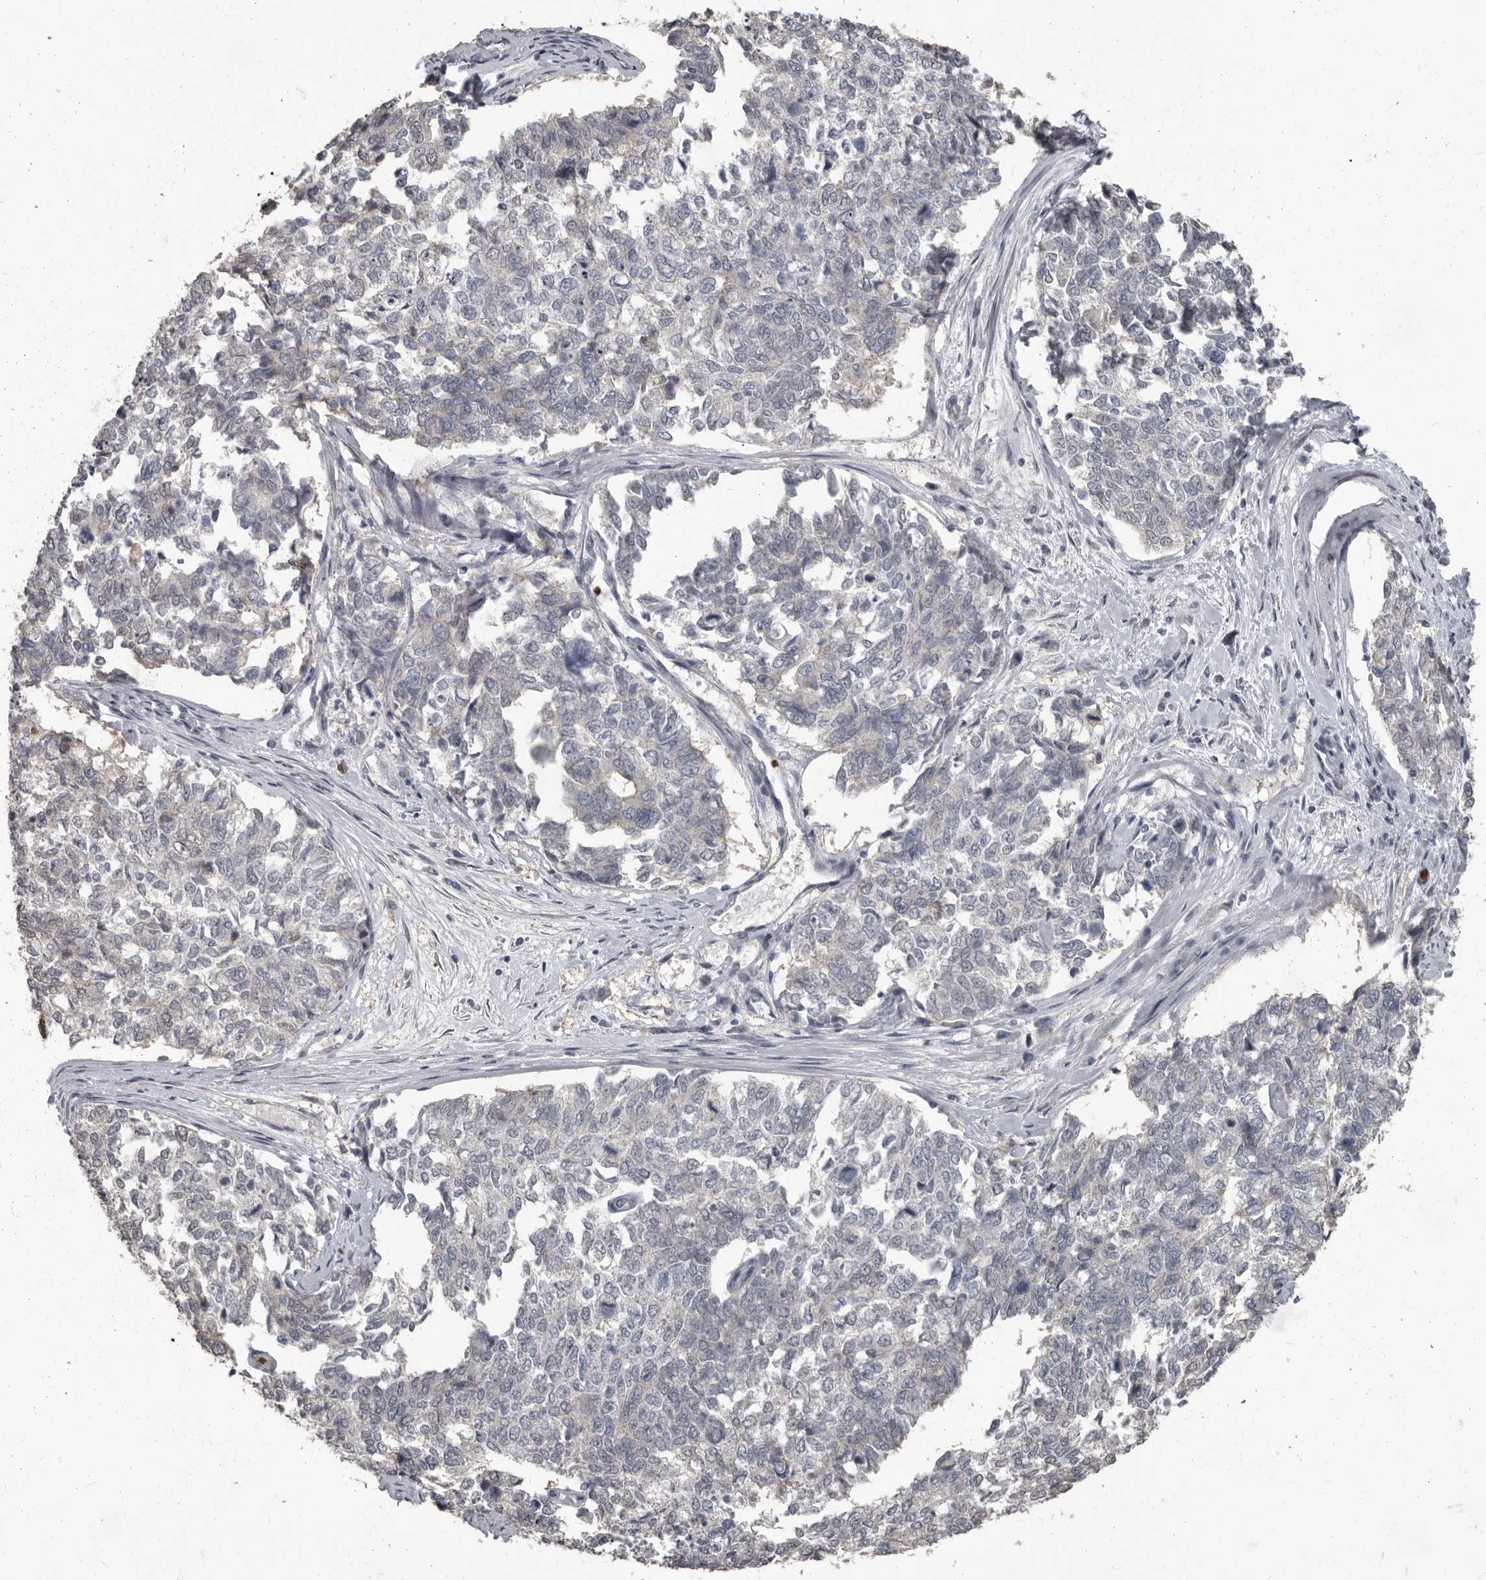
{"staining": {"intensity": "negative", "quantity": "none", "location": "none"}, "tissue": "cervical cancer", "cell_type": "Tumor cells", "image_type": "cancer", "snomed": [{"axis": "morphology", "description": "Squamous cell carcinoma, NOS"}, {"axis": "topography", "description": "Cervix"}], "caption": "There is no significant staining in tumor cells of cervical squamous cell carcinoma.", "gene": "GPR157", "patient": {"sex": "female", "age": 63}}